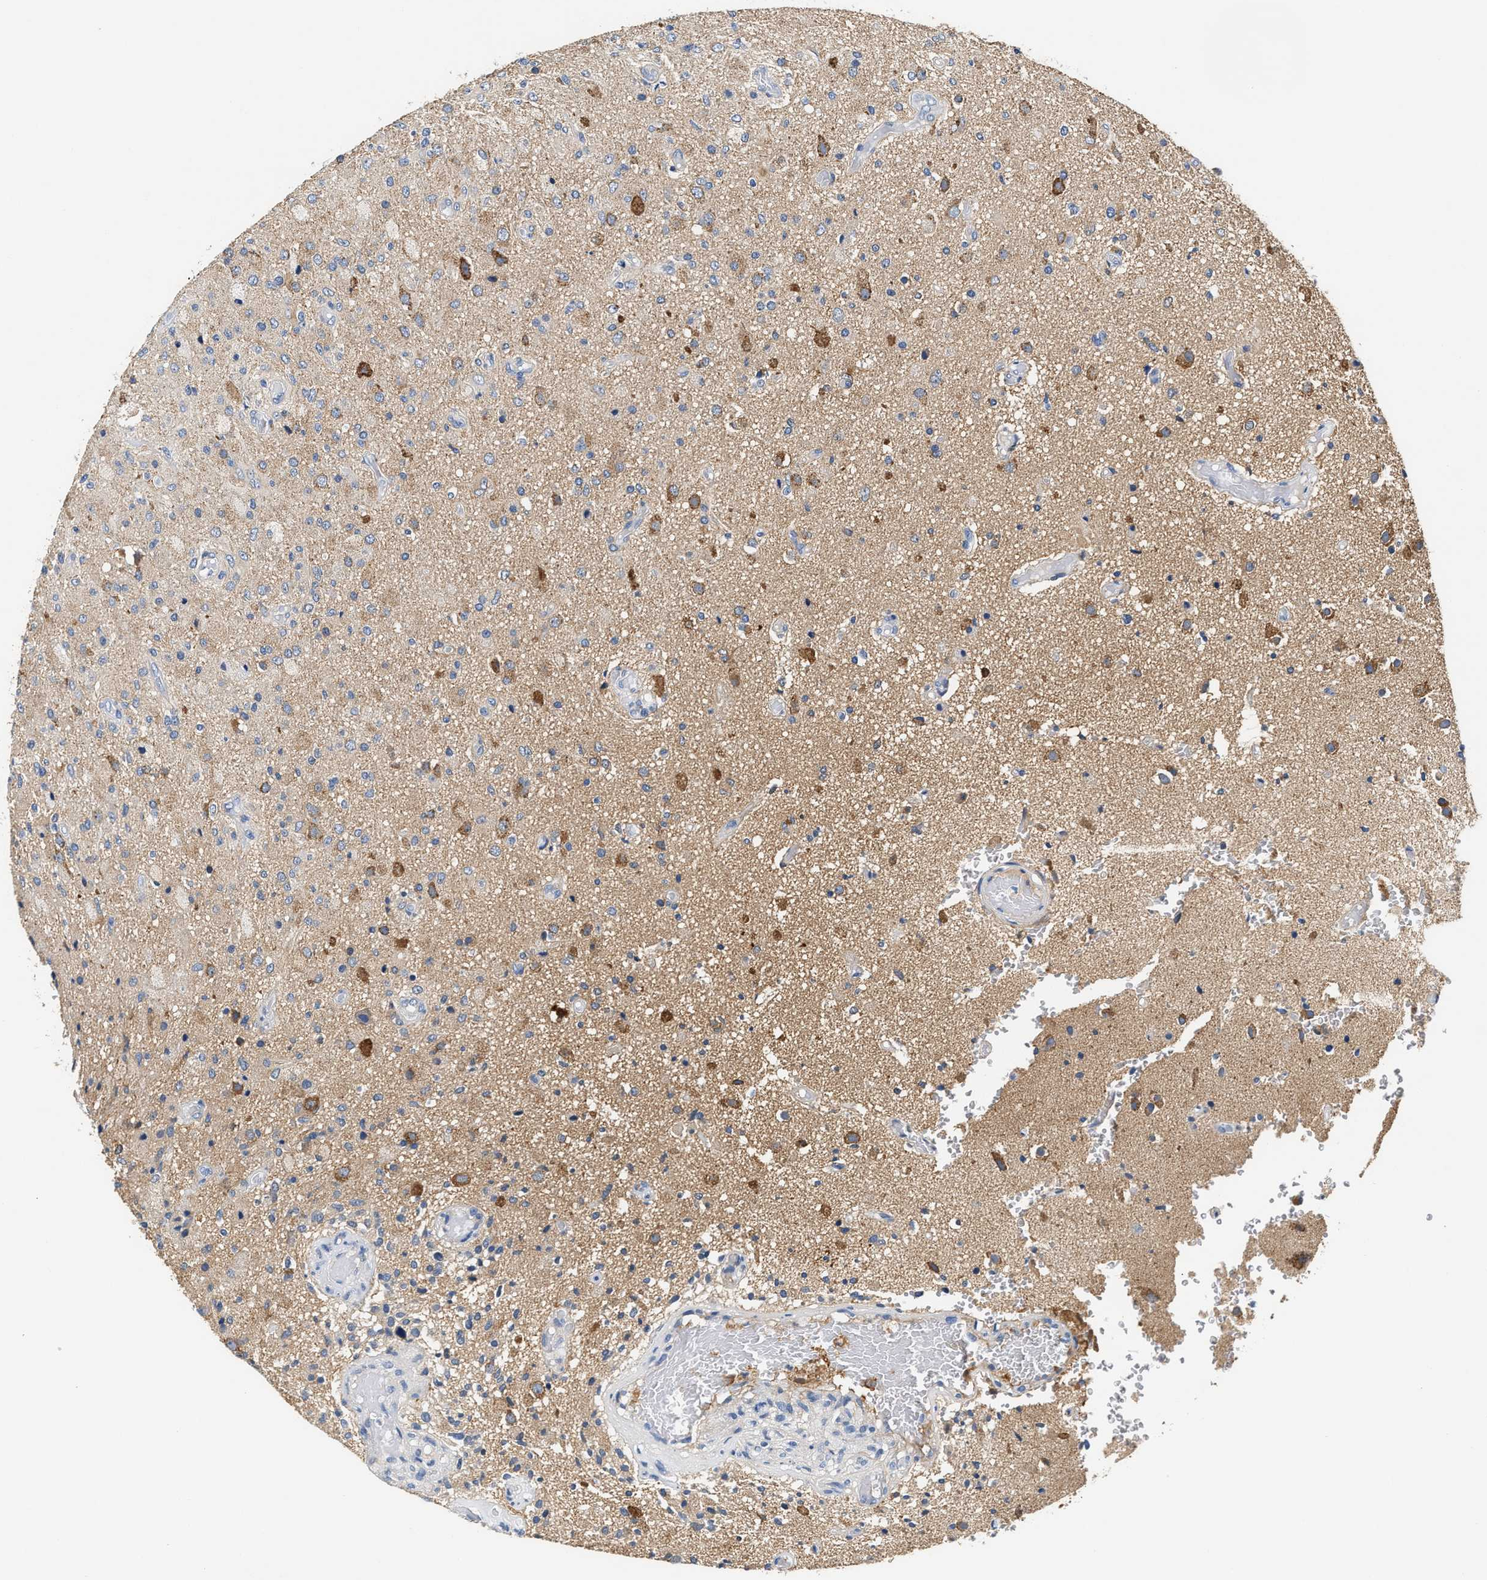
{"staining": {"intensity": "negative", "quantity": "none", "location": "none"}, "tissue": "glioma", "cell_type": "Tumor cells", "image_type": "cancer", "snomed": [{"axis": "morphology", "description": "Normal tissue, NOS"}, {"axis": "morphology", "description": "Glioma, malignant, High grade"}, {"axis": "topography", "description": "Cerebral cortex"}], "caption": "Glioma was stained to show a protein in brown. There is no significant positivity in tumor cells.", "gene": "TUT7", "patient": {"sex": "male", "age": 77}}